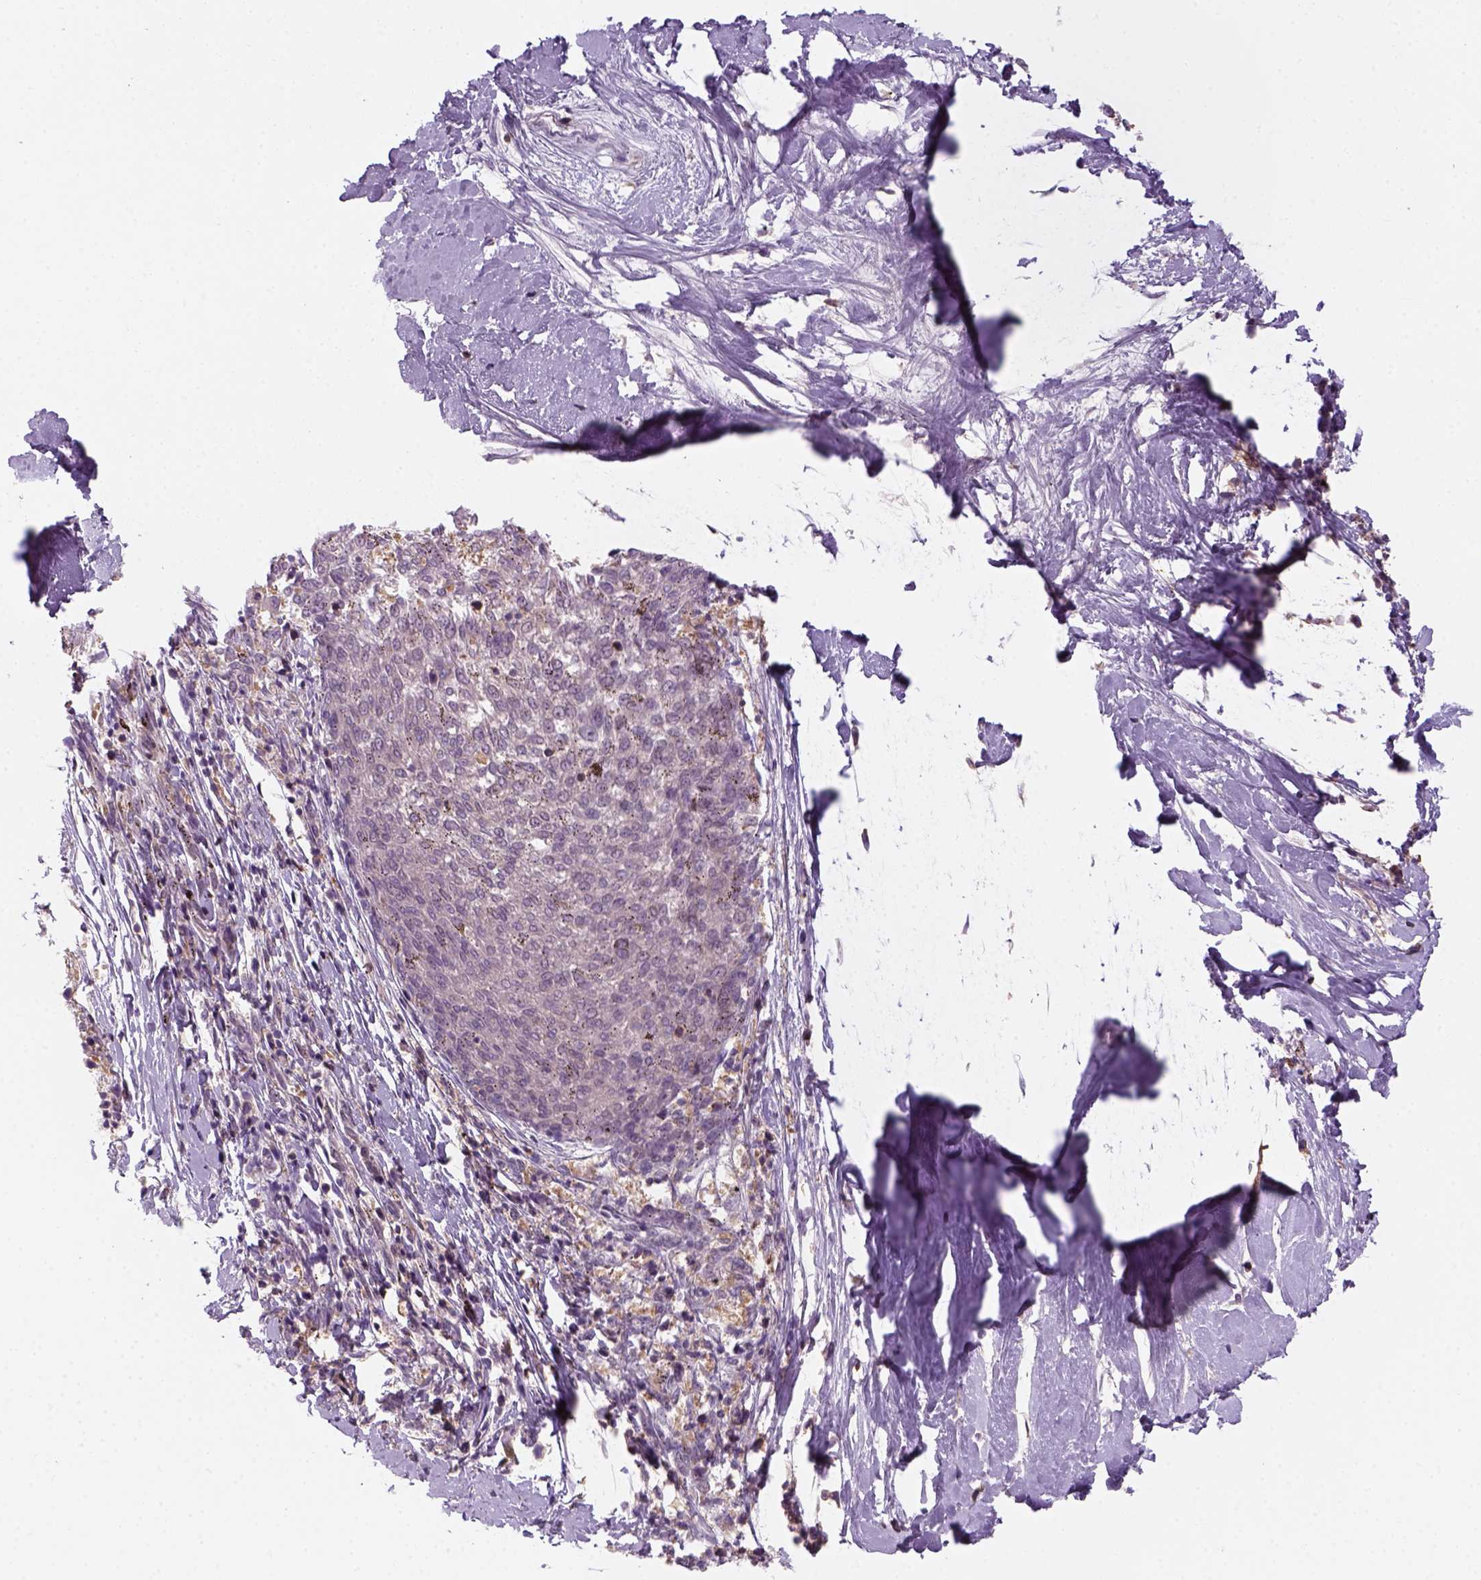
{"staining": {"intensity": "negative", "quantity": "none", "location": "none"}, "tissue": "melanoma", "cell_type": "Tumor cells", "image_type": "cancer", "snomed": [{"axis": "morphology", "description": "Malignant melanoma, NOS"}, {"axis": "topography", "description": "Skin"}], "caption": "Immunohistochemistry micrograph of neoplastic tissue: human melanoma stained with DAB (3,3'-diaminobenzidine) reveals no significant protein staining in tumor cells.", "gene": "GOT1", "patient": {"sex": "female", "age": 72}}